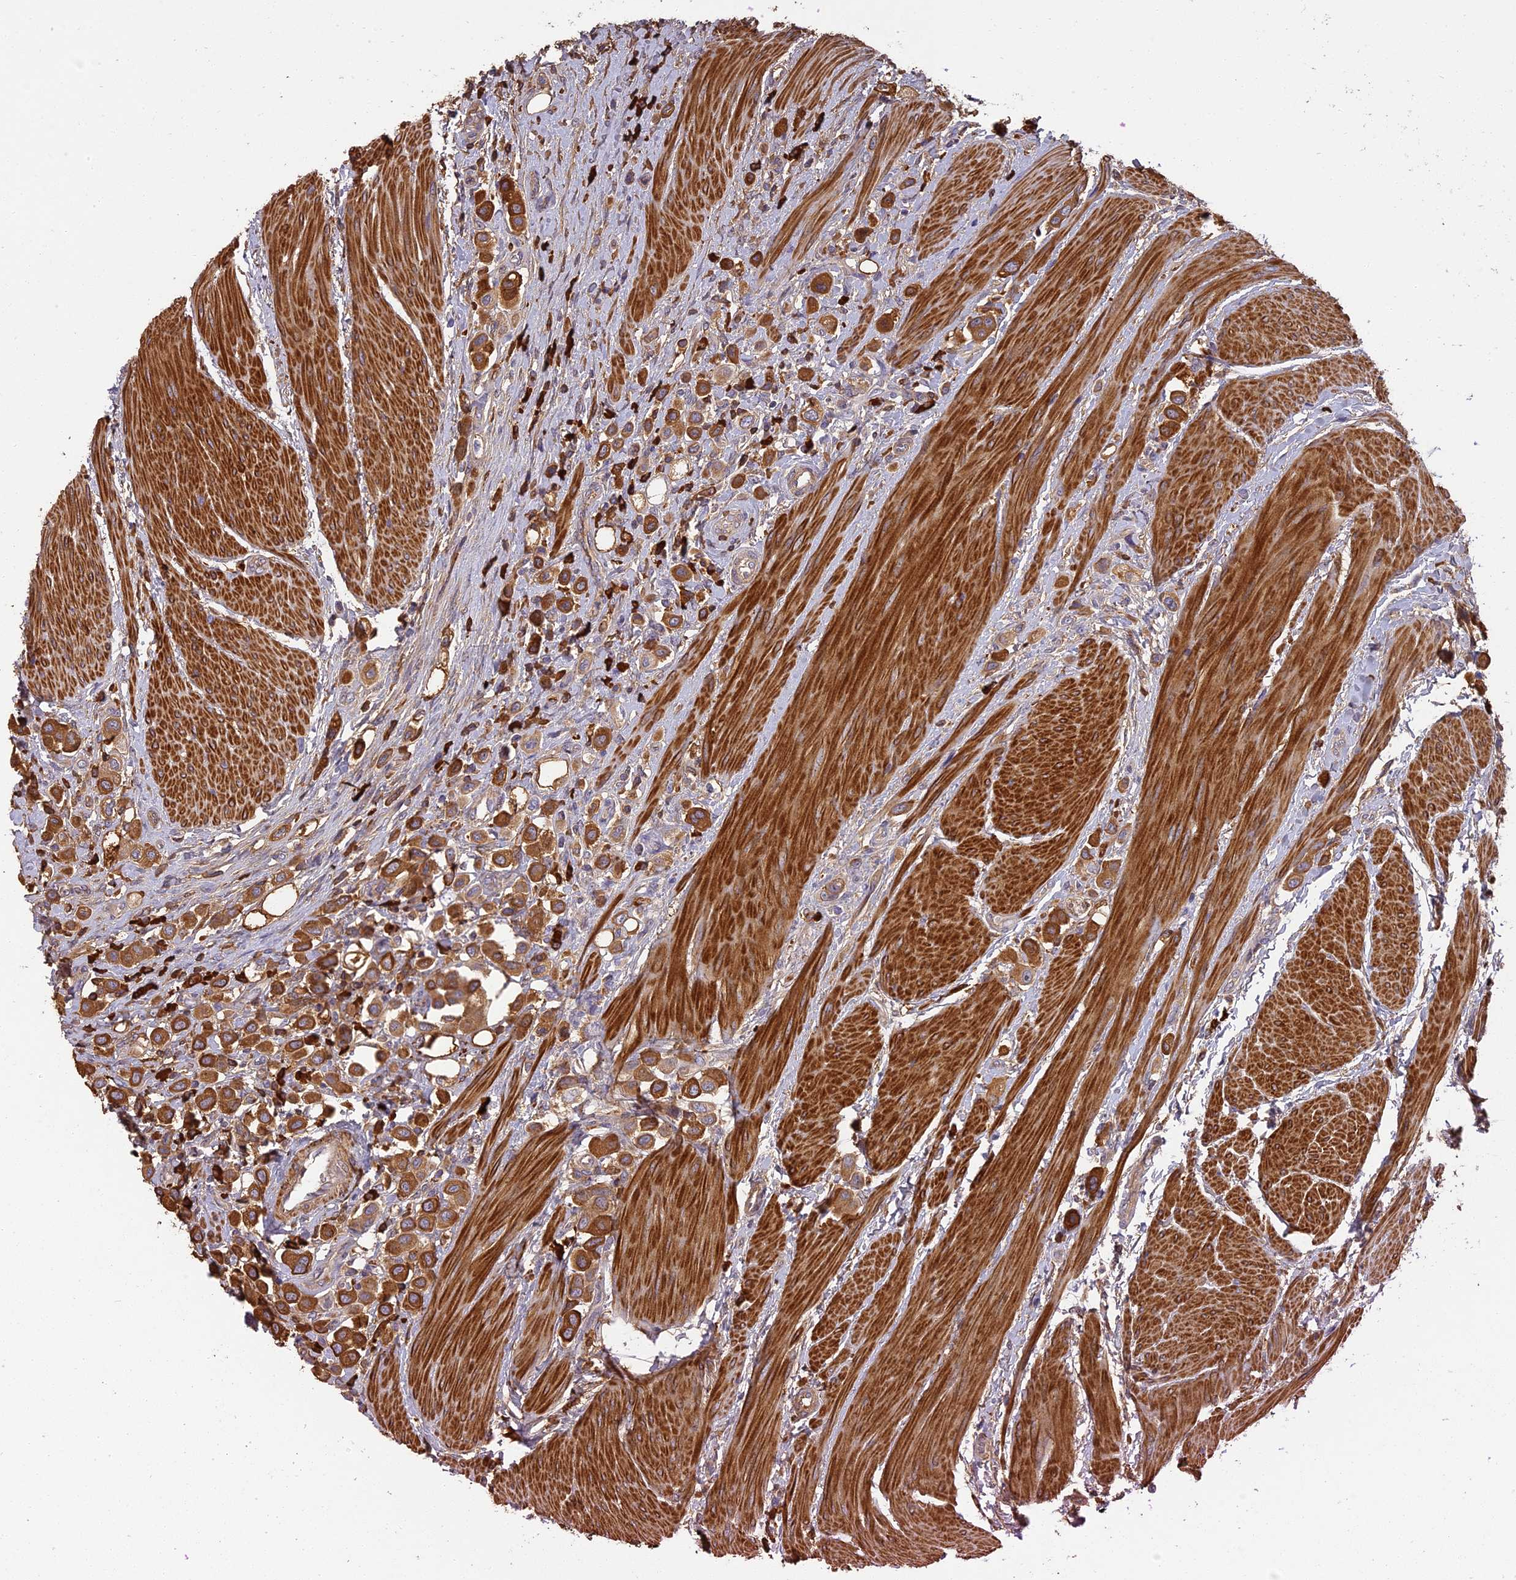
{"staining": {"intensity": "strong", "quantity": ">75%", "location": "cytoplasmic/membranous"}, "tissue": "urothelial cancer", "cell_type": "Tumor cells", "image_type": "cancer", "snomed": [{"axis": "morphology", "description": "Urothelial carcinoma, High grade"}, {"axis": "topography", "description": "Urinary bladder"}], "caption": "High-grade urothelial carcinoma tissue exhibits strong cytoplasmic/membranous expression in approximately >75% of tumor cells, visualized by immunohistochemistry.", "gene": "ERMAP", "patient": {"sex": "male", "age": 50}}